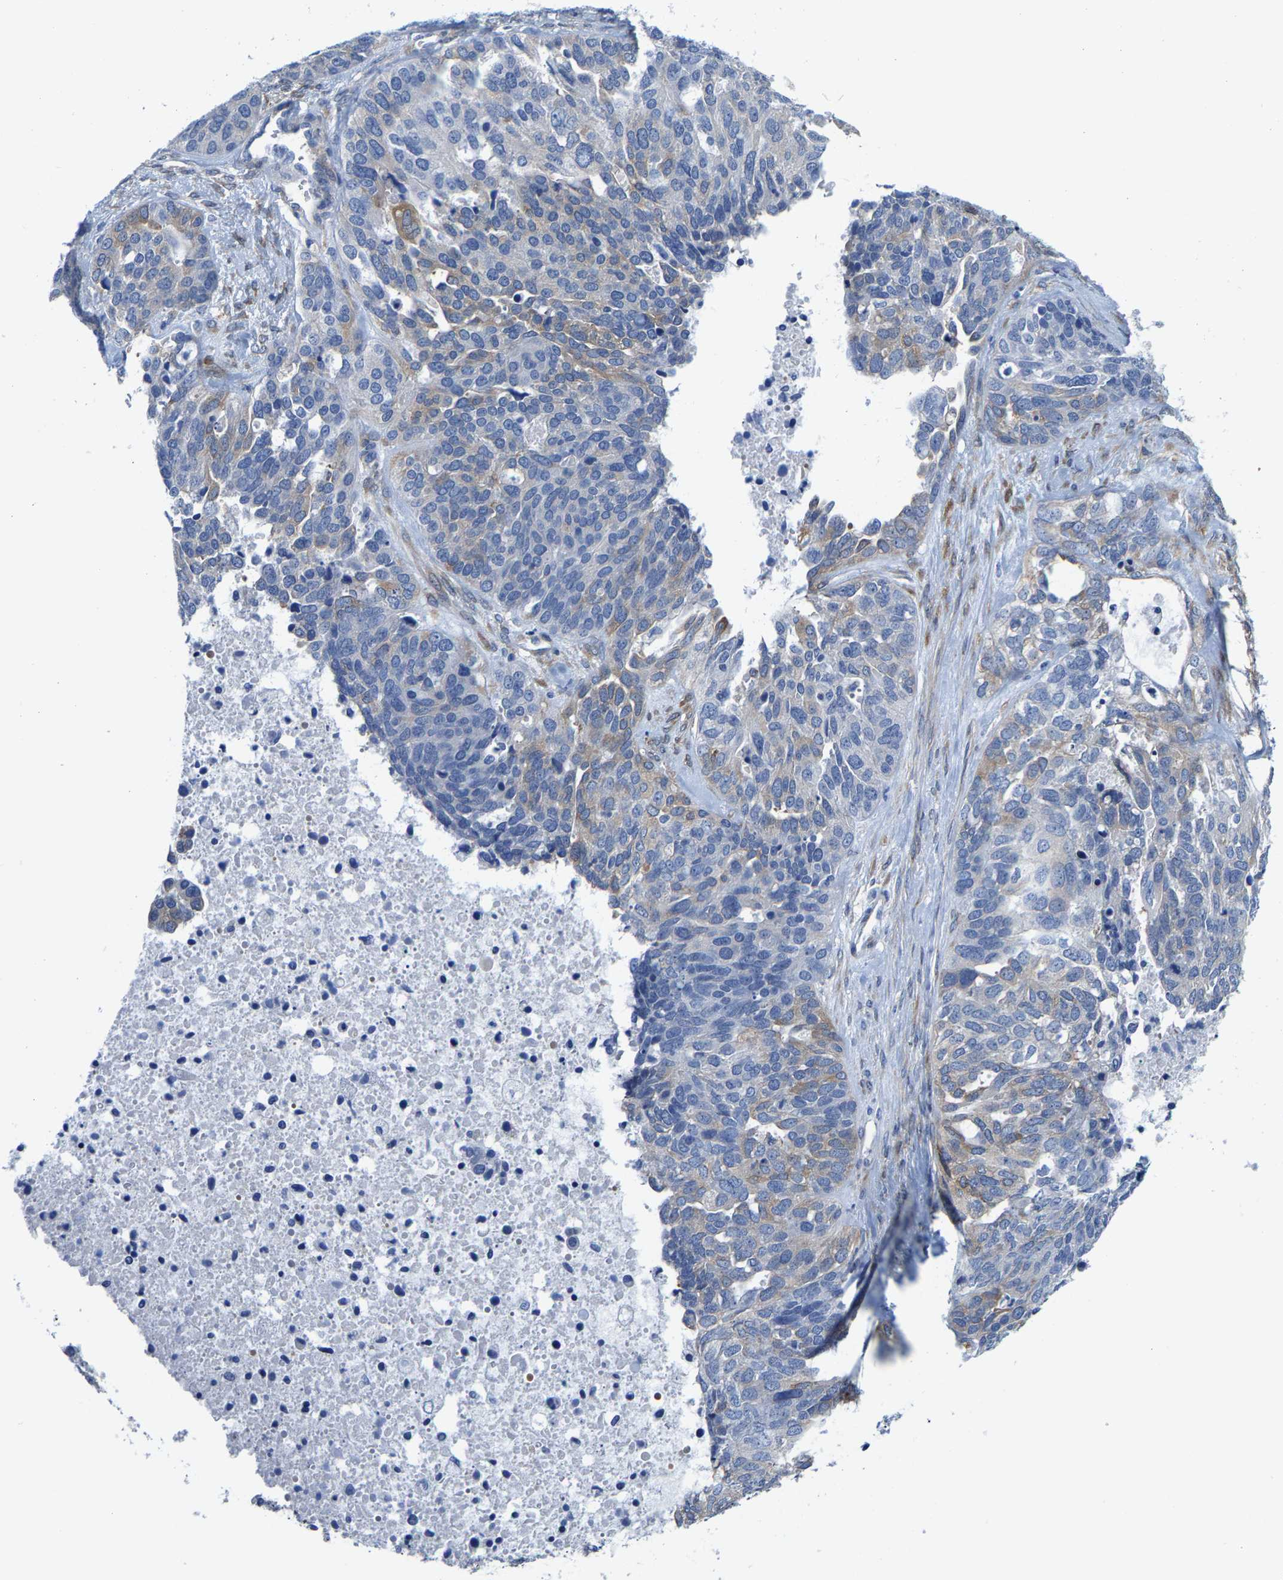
{"staining": {"intensity": "weak", "quantity": "<25%", "location": "cytoplasmic/membranous"}, "tissue": "ovarian cancer", "cell_type": "Tumor cells", "image_type": "cancer", "snomed": [{"axis": "morphology", "description": "Cystadenocarcinoma, serous, NOS"}, {"axis": "topography", "description": "Ovary"}], "caption": "Ovarian cancer was stained to show a protein in brown. There is no significant expression in tumor cells.", "gene": "DSCAM", "patient": {"sex": "female", "age": 44}}